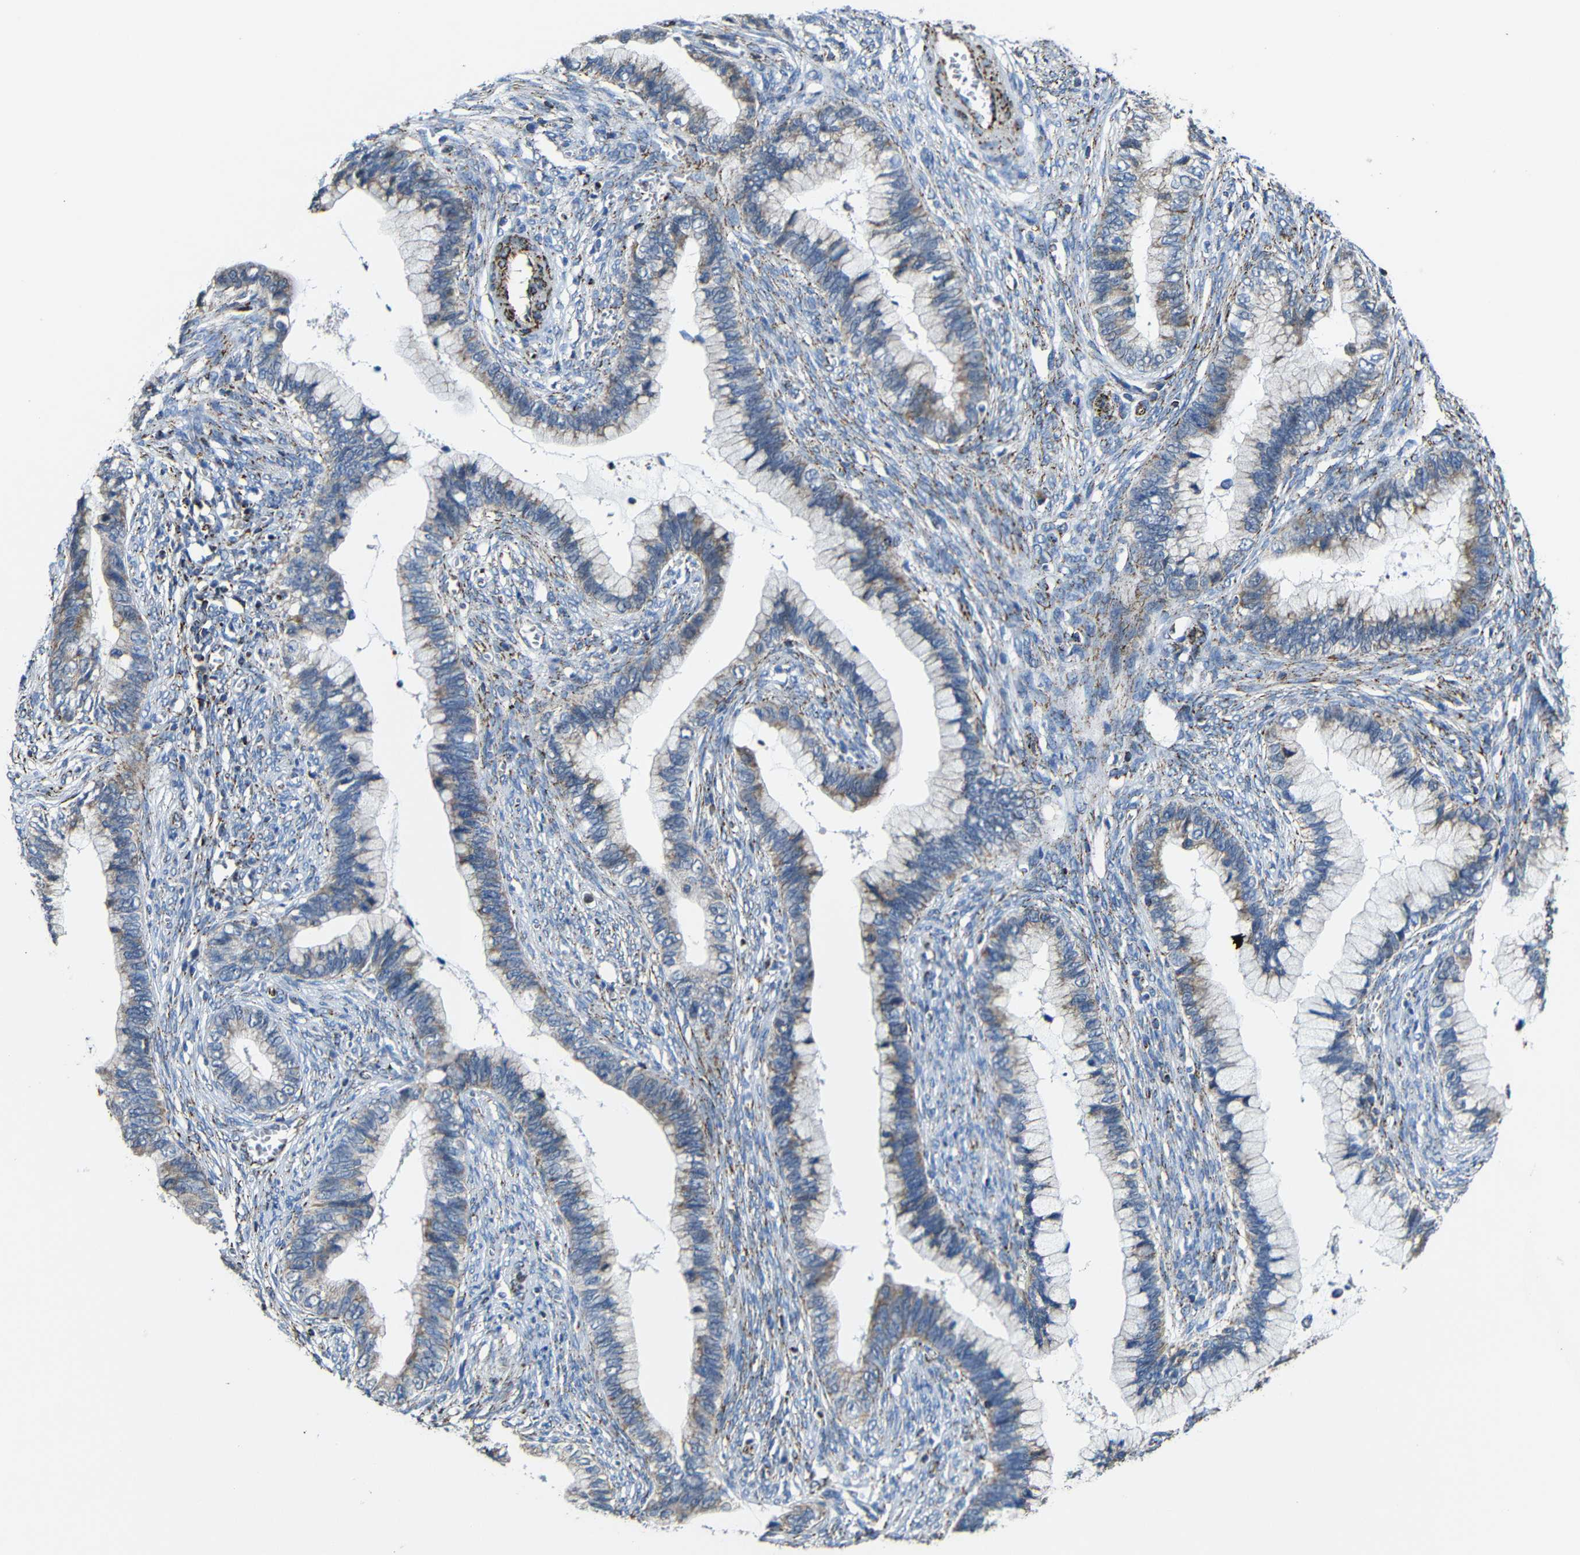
{"staining": {"intensity": "weak", "quantity": "25%-75%", "location": "cytoplasmic/membranous"}, "tissue": "cervical cancer", "cell_type": "Tumor cells", "image_type": "cancer", "snomed": [{"axis": "morphology", "description": "Adenocarcinoma, NOS"}, {"axis": "topography", "description": "Cervix"}], "caption": "Tumor cells demonstrate weak cytoplasmic/membranous staining in approximately 25%-75% of cells in adenocarcinoma (cervical).", "gene": "CA5B", "patient": {"sex": "female", "age": 44}}